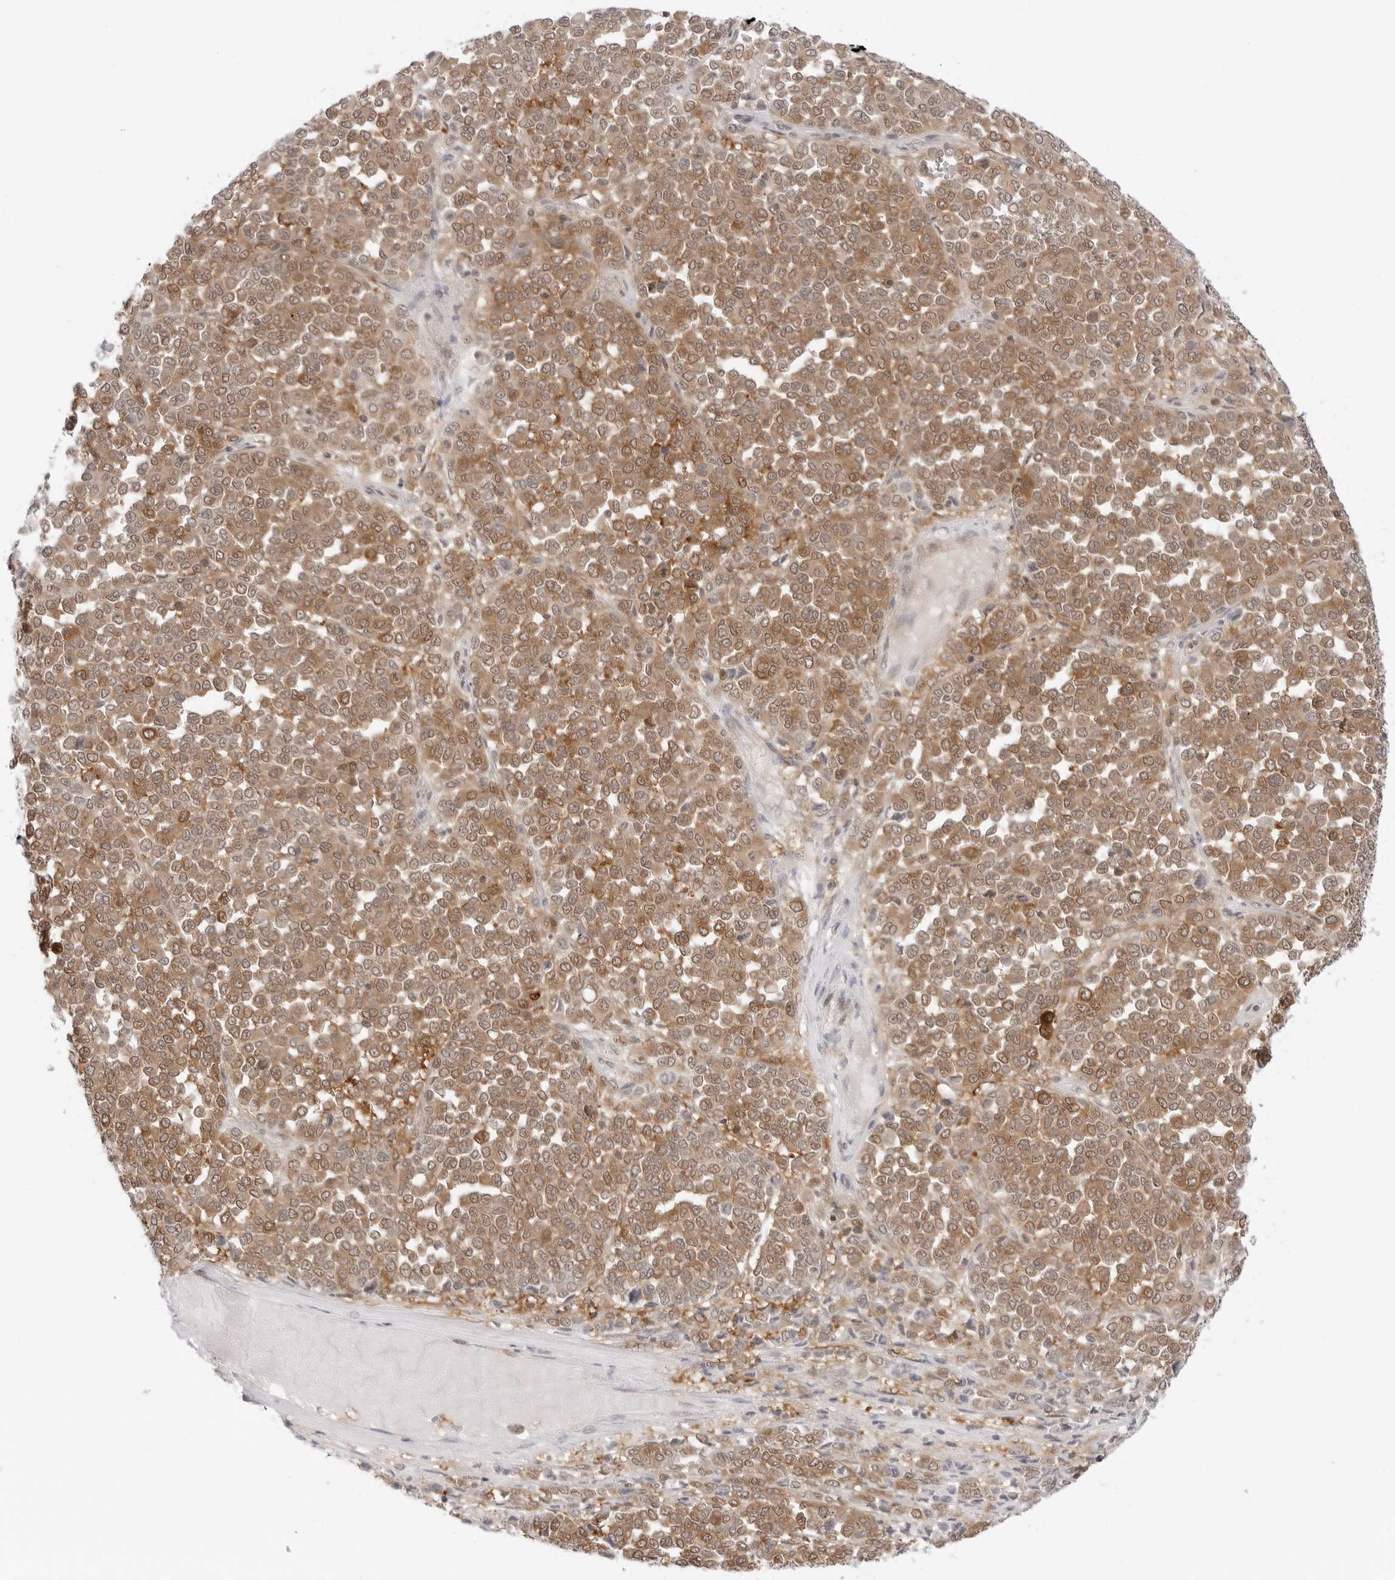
{"staining": {"intensity": "moderate", "quantity": ">75%", "location": "cytoplasmic/membranous,nuclear"}, "tissue": "melanoma", "cell_type": "Tumor cells", "image_type": "cancer", "snomed": [{"axis": "morphology", "description": "Malignant melanoma, Metastatic site"}, {"axis": "topography", "description": "Pancreas"}], "caption": "There is medium levels of moderate cytoplasmic/membranous and nuclear expression in tumor cells of melanoma, as demonstrated by immunohistochemical staining (brown color).", "gene": "NUDC", "patient": {"sex": "female", "age": 30}}